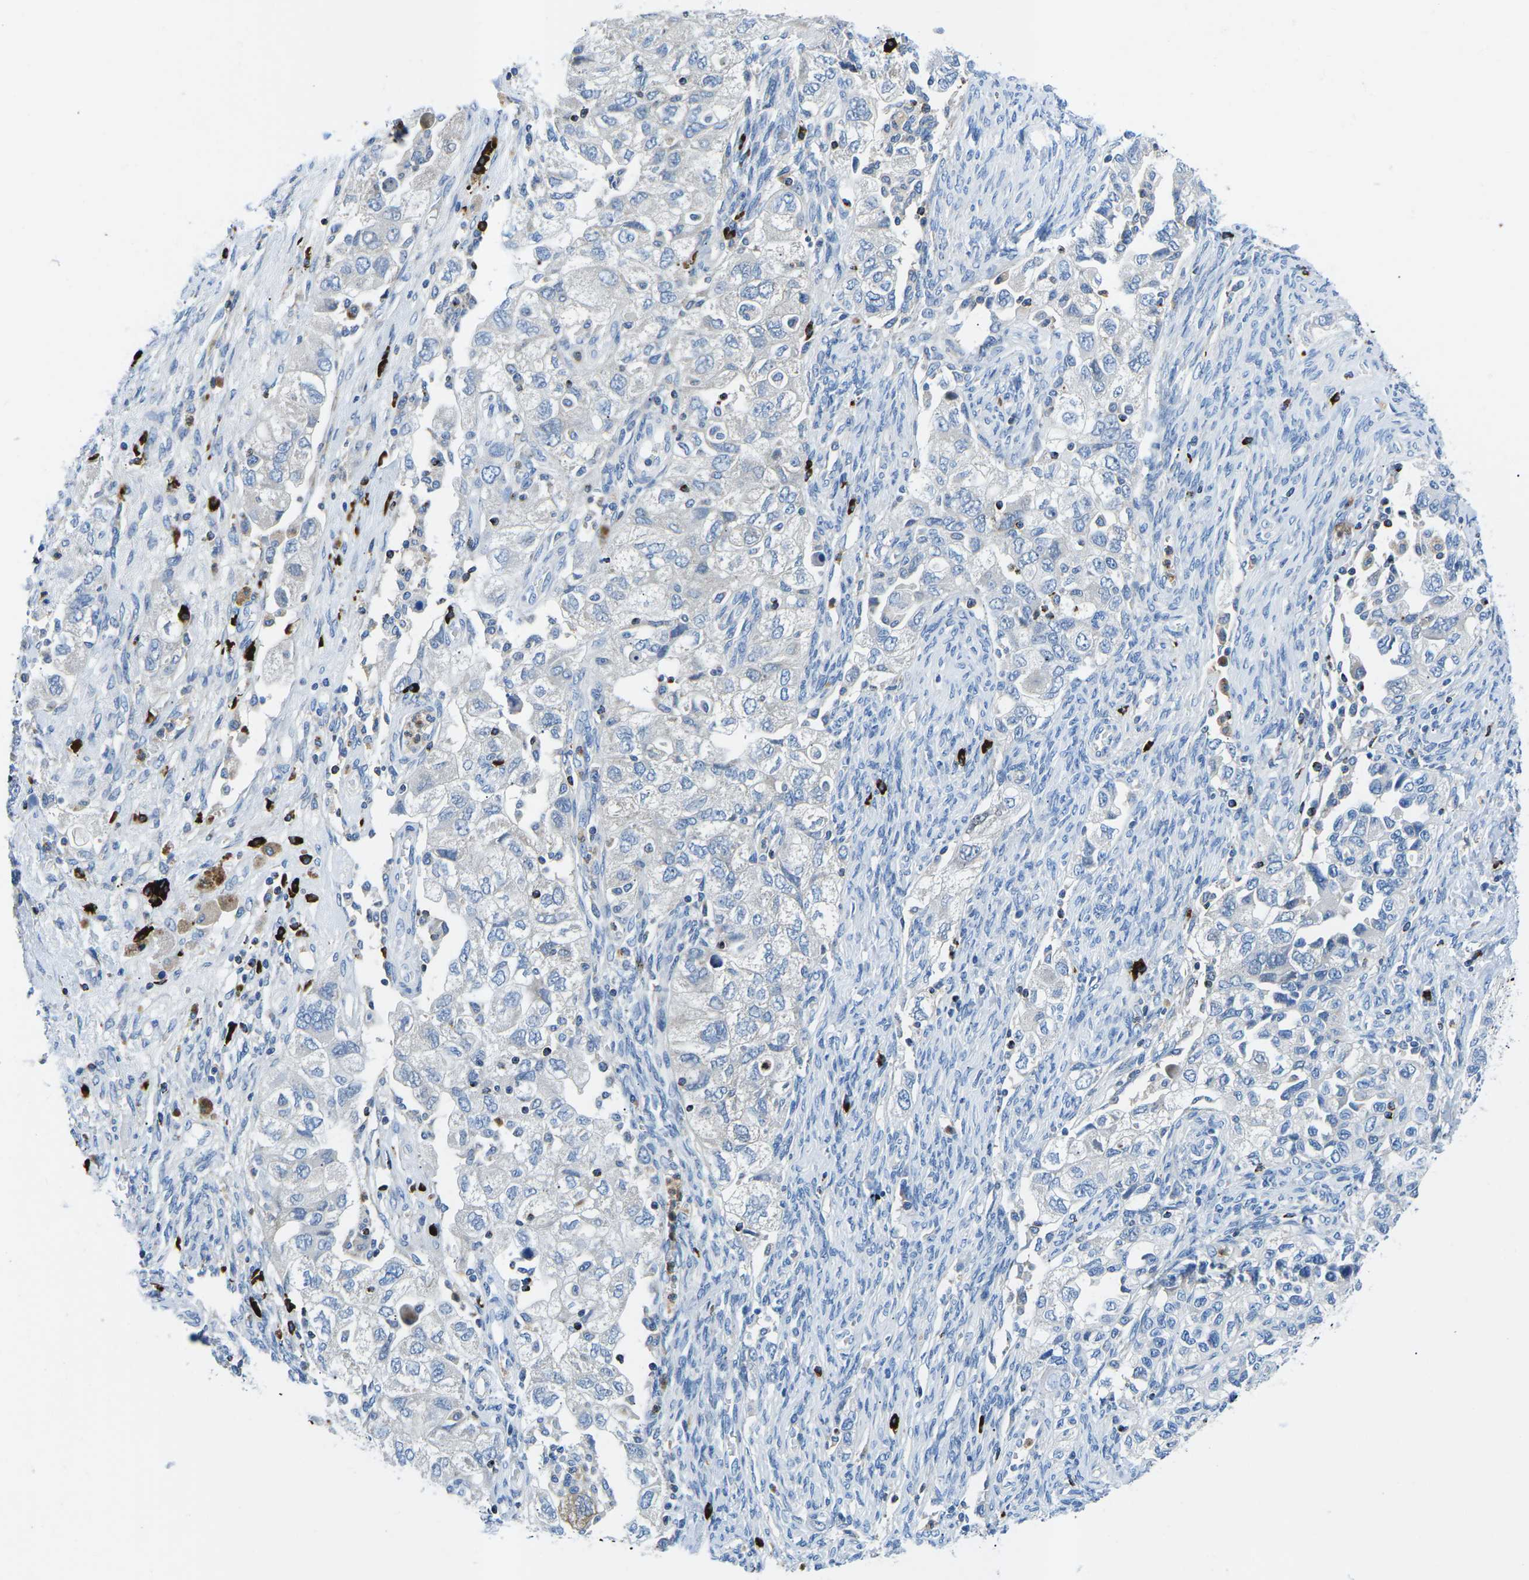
{"staining": {"intensity": "negative", "quantity": "none", "location": "none"}, "tissue": "ovarian cancer", "cell_type": "Tumor cells", "image_type": "cancer", "snomed": [{"axis": "morphology", "description": "Carcinoma, NOS"}, {"axis": "morphology", "description": "Cystadenocarcinoma, serous, NOS"}, {"axis": "topography", "description": "Ovary"}], "caption": "This is an immunohistochemistry image of human ovarian cancer (carcinoma). There is no positivity in tumor cells.", "gene": "MC4R", "patient": {"sex": "female", "age": 69}}